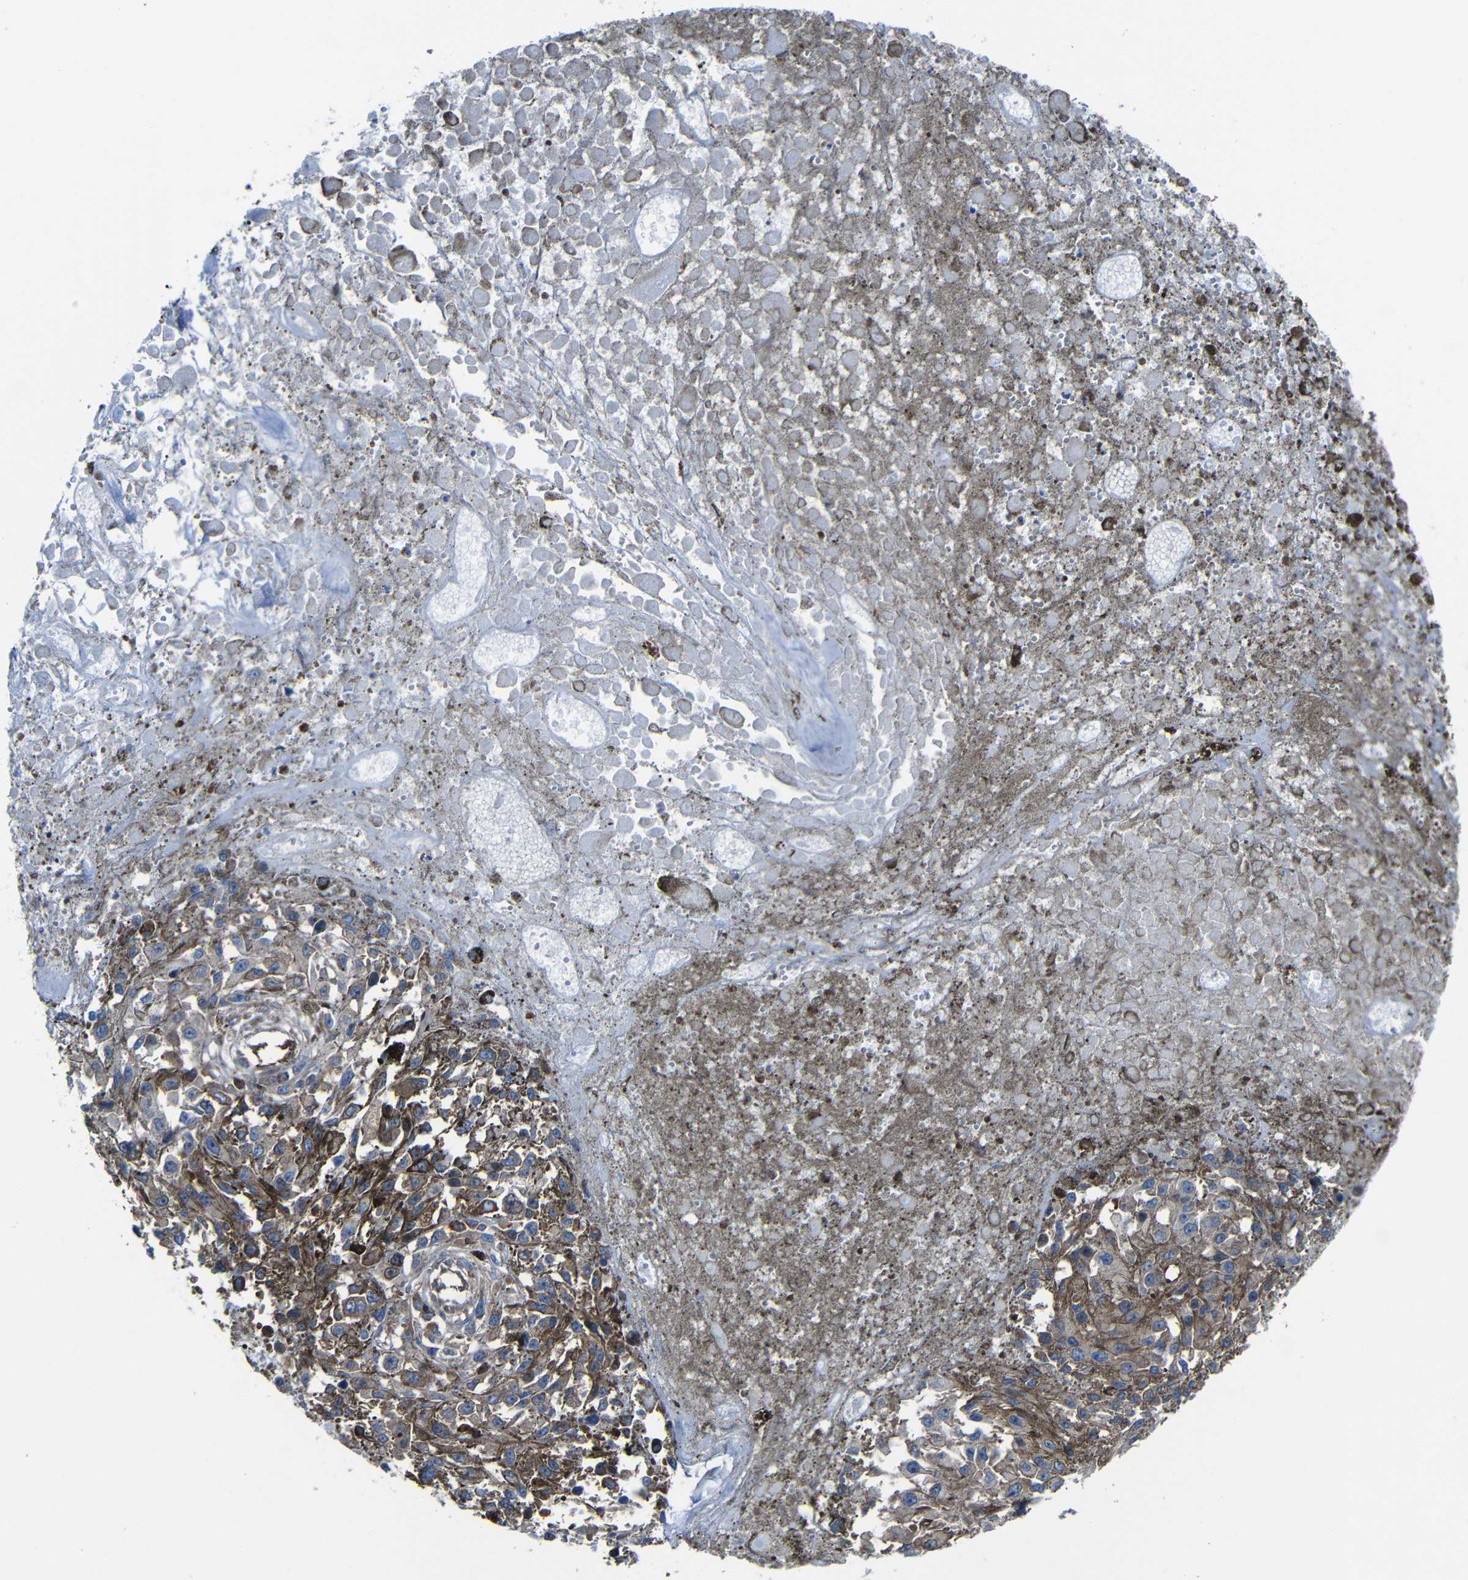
{"staining": {"intensity": "moderate", "quantity": ">75%", "location": "cytoplasmic/membranous"}, "tissue": "melanoma", "cell_type": "Tumor cells", "image_type": "cancer", "snomed": [{"axis": "morphology", "description": "Malignant melanoma, Metastatic site"}, {"axis": "topography", "description": "Lymph node"}], "caption": "Malignant melanoma (metastatic site) stained with a brown dye demonstrates moderate cytoplasmic/membranous positive positivity in about >75% of tumor cells.", "gene": "ARHGEF1", "patient": {"sex": "male", "age": 59}}